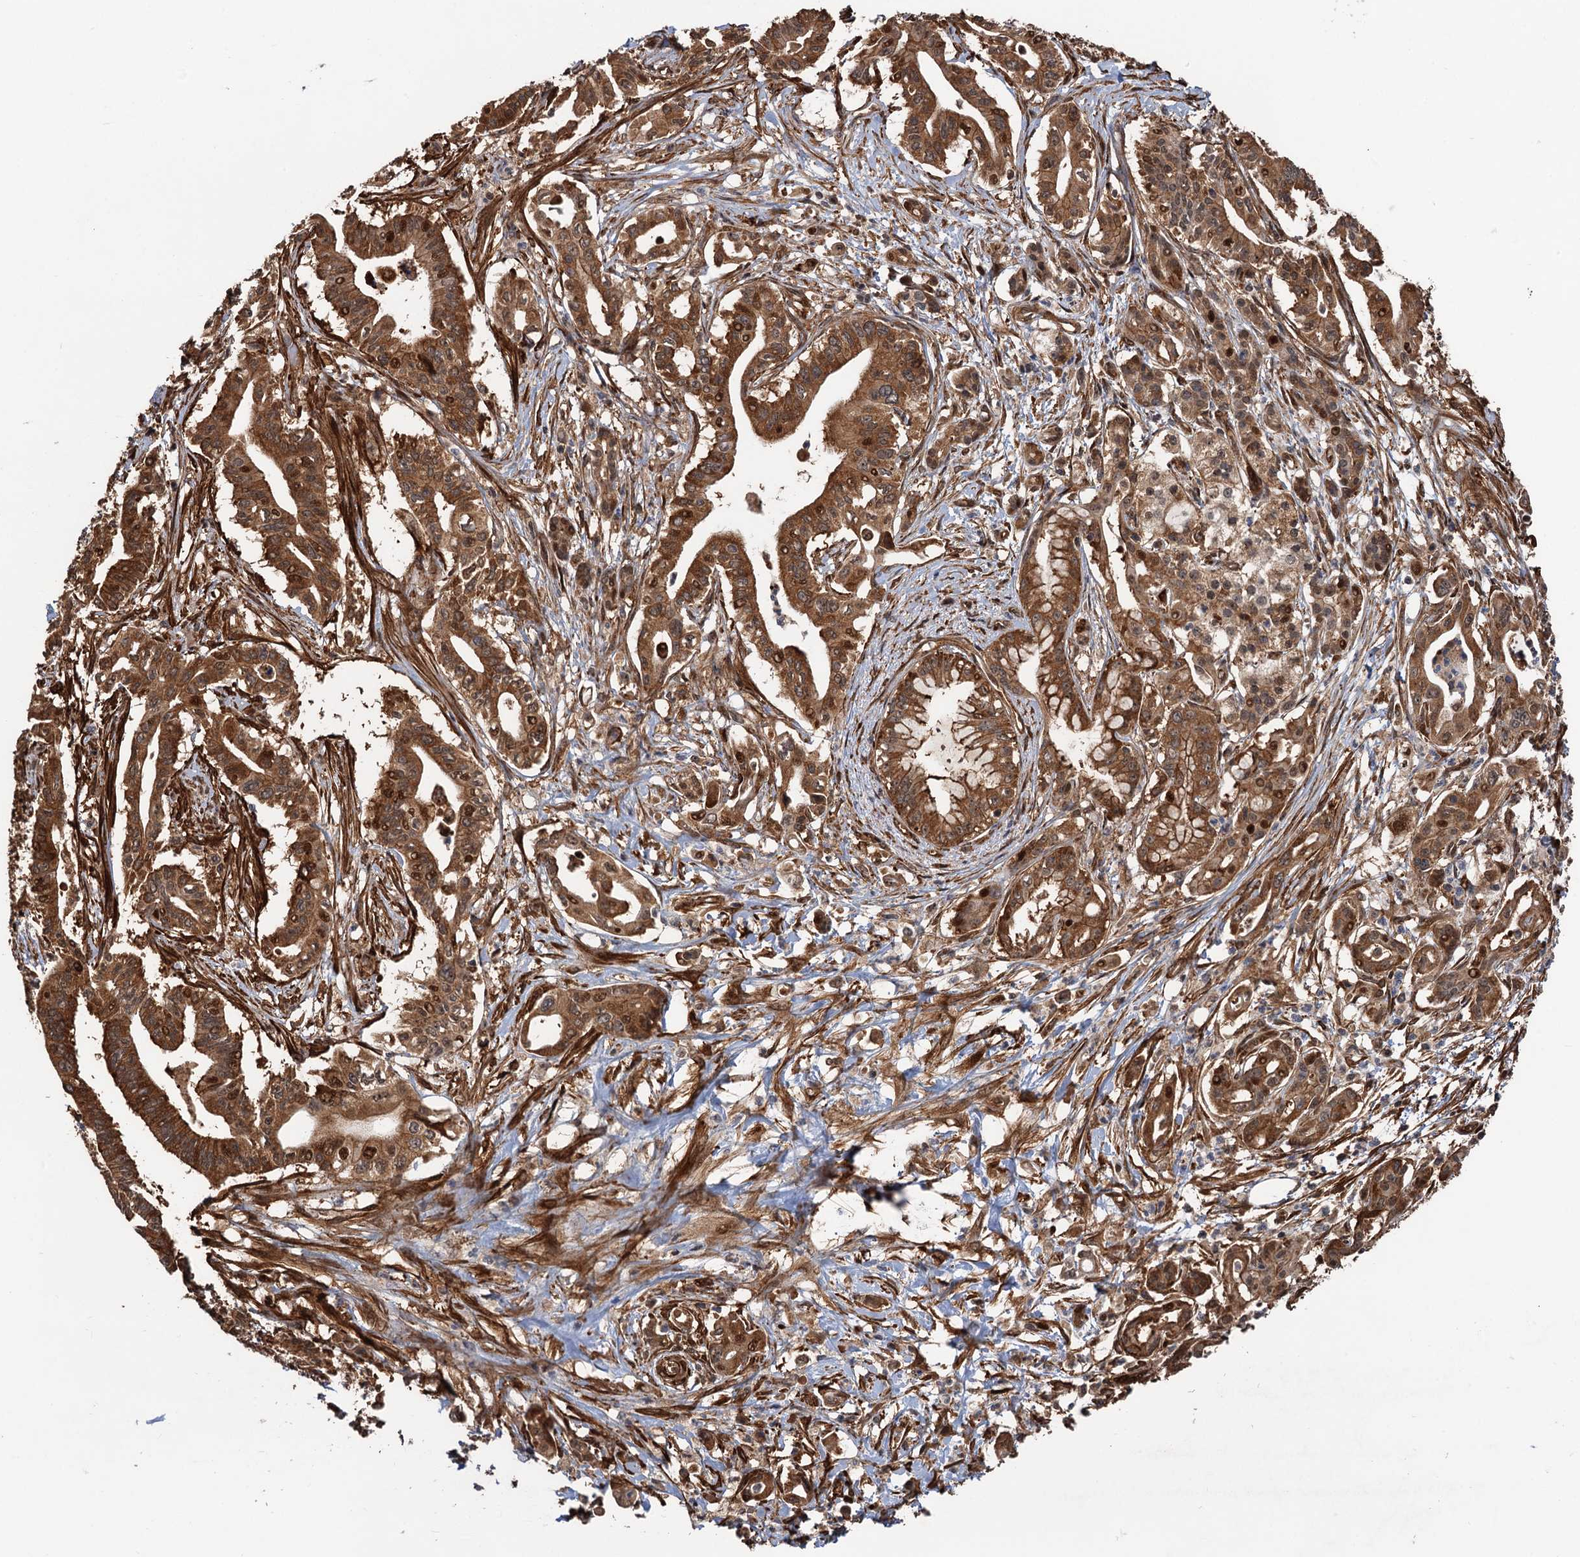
{"staining": {"intensity": "moderate", "quantity": ">75%", "location": "cytoplasmic/membranous,nuclear"}, "tissue": "pancreatic cancer", "cell_type": "Tumor cells", "image_type": "cancer", "snomed": [{"axis": "morphology", "description": "Adenocarcinoma, NOS"}, {"axis": "topography", "description": "Pancreas"}], "caption": "Immunohistochemical staining of human pancreatic cancer exhibits medium levels of moderate cytoplasmic/membranous and nuclear expression in about >75% of tumor cells.", "gene": "SNRNP25", "patient": {"sex": "female", "age": 77}}